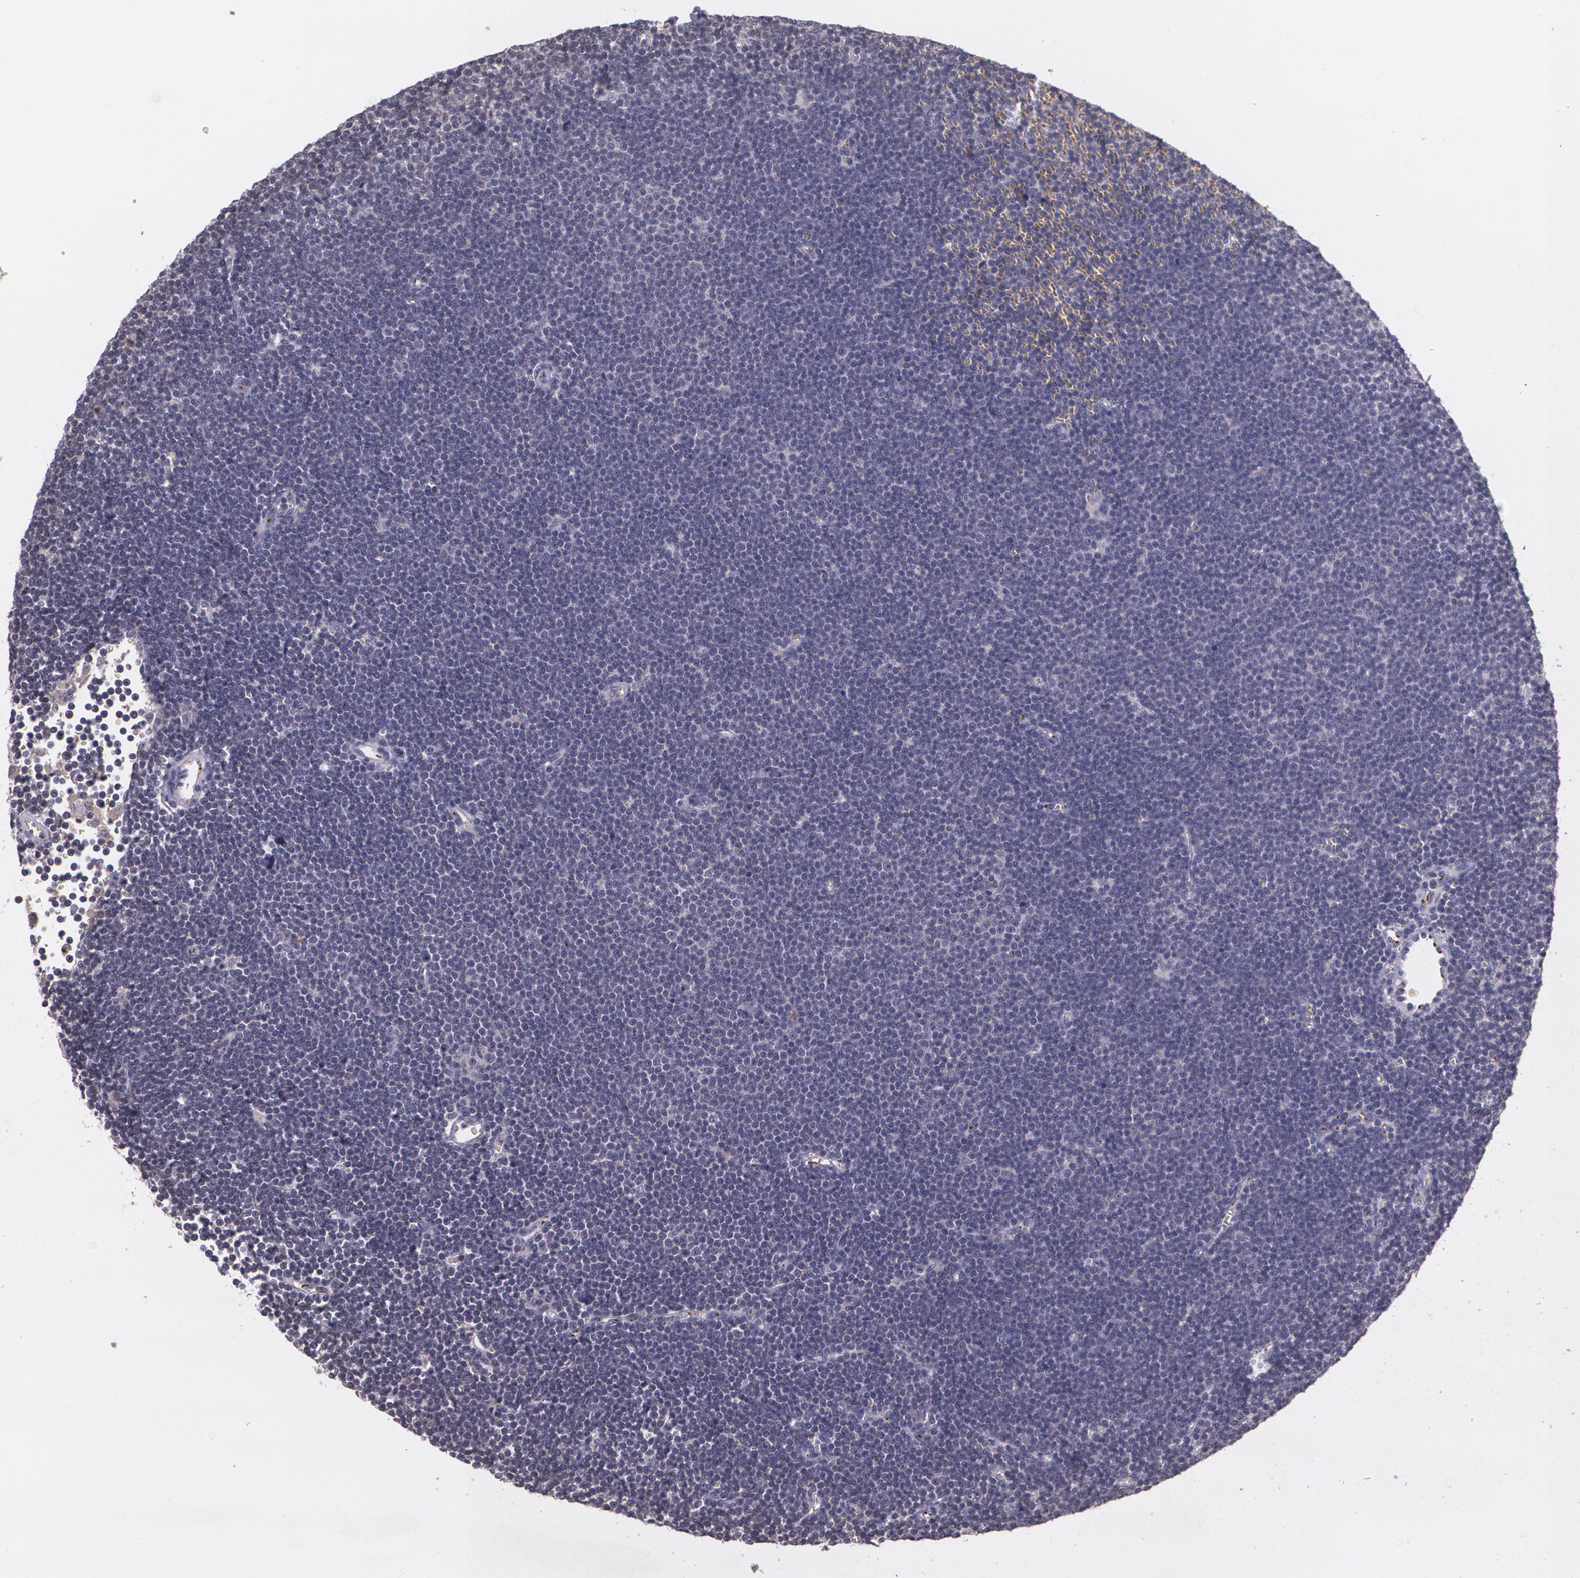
{"staining": {"intensity": "negative", "quantity": "none", "location": "none"}, "tissue": "lymphoma", "cell_type": "Tumor cells", "image_type": "cancer", "snomed": [{"axis": "morphology", "description": "Malignant lymphoma, non-Hodgkin's type, Low grade"}, {"axis": "topography", "description": "Lymph node"}], "caption": "DAB (3,3'-diaminobenzidine) immunohistochemical staining of lymphoma displays no significant expression in tumor cells. The staining is performed using DAB brown chromogen with nuclei counter-stained in using hematoxylin.", "gene": "TM4SF1", "patient": {"sex": "female", "age": 73}}